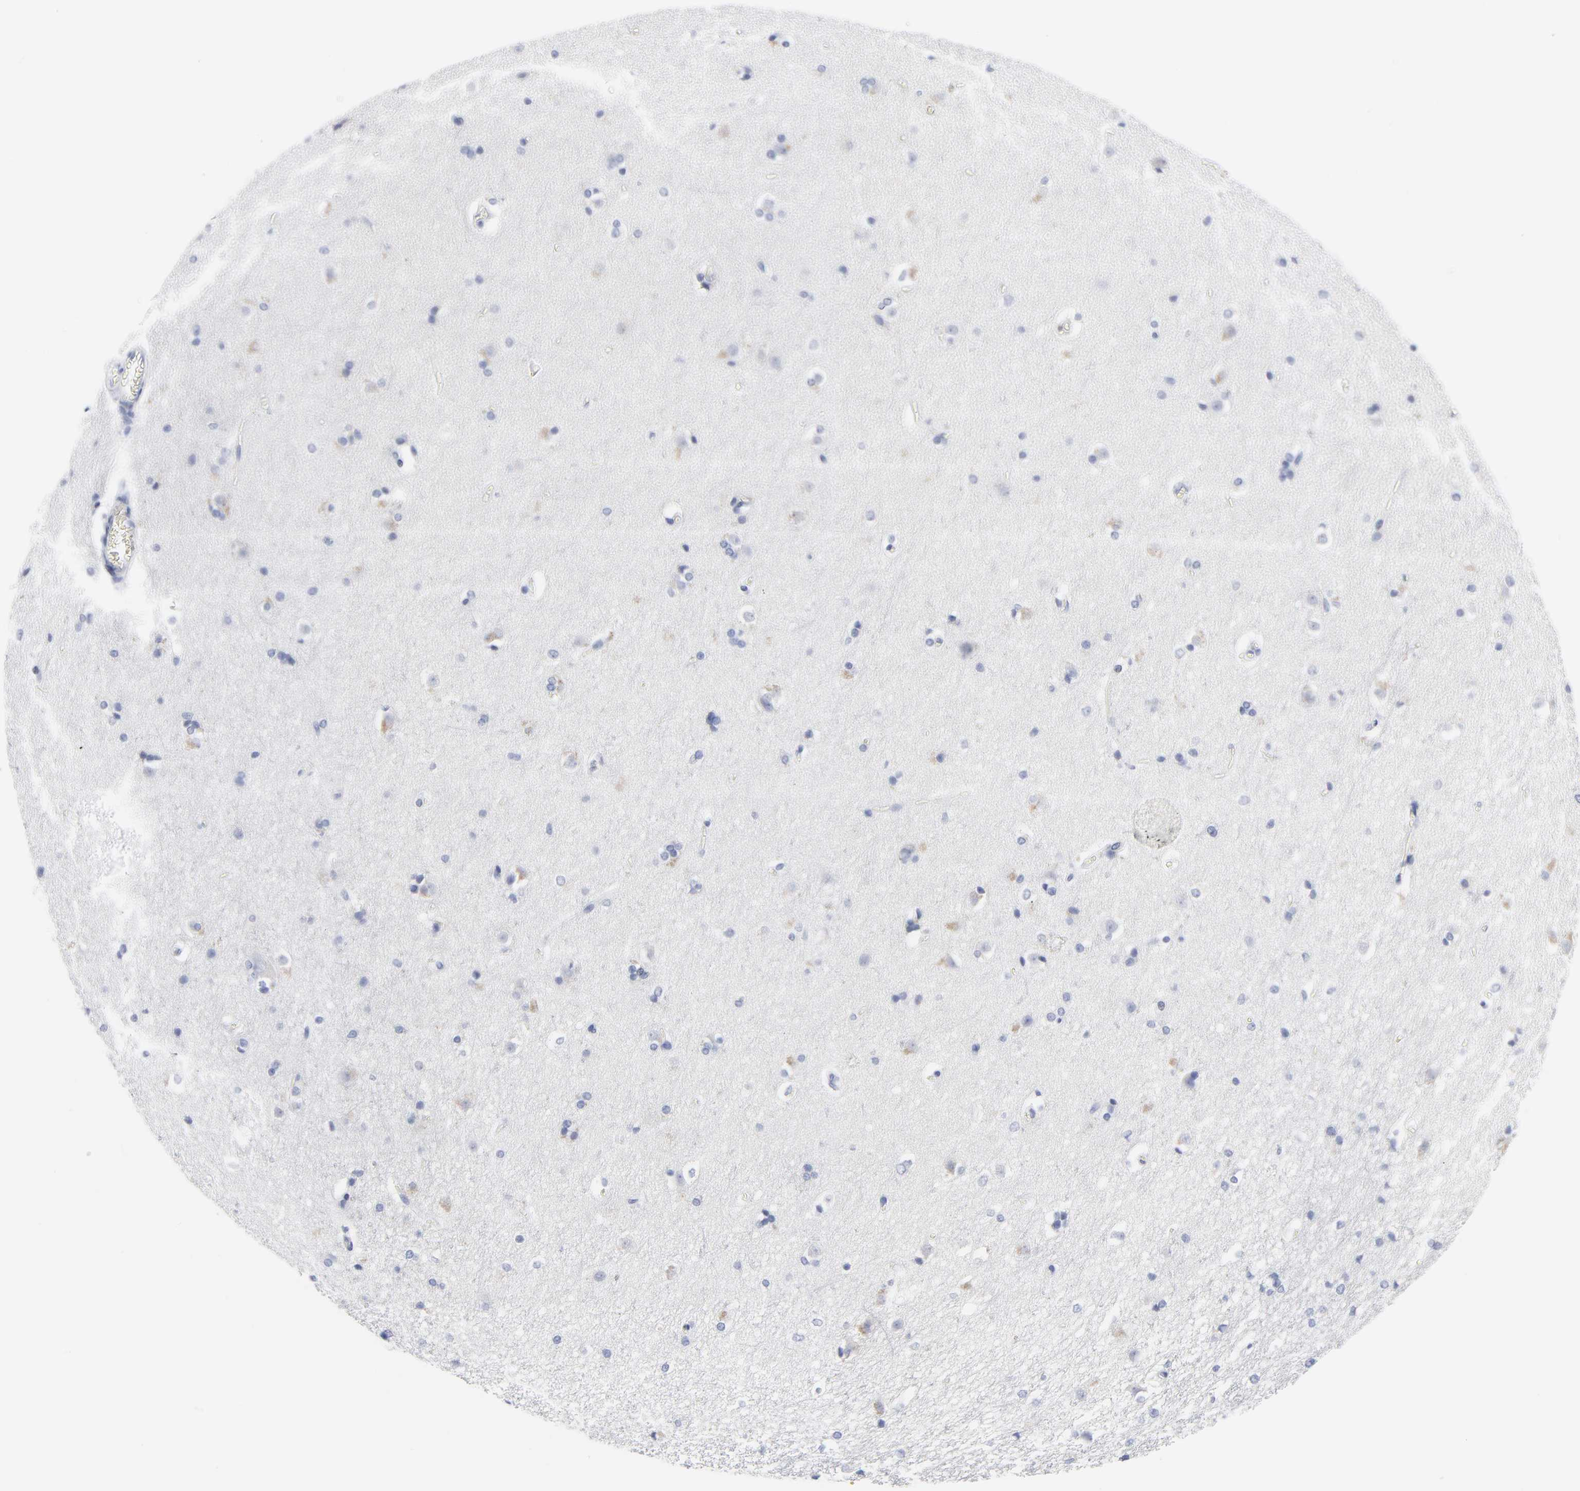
{"staining": {"intensity": "negative", "quantity": "none", "location": "none"}, "tissue": "caudate", "cell_type": "Glial cells", "image_type": "normal", "snomed": [{"axis": "morphology", "description": "Normal tissue, NOS"}, {"axis": "topography", "description": "Lateral ventricle wall"}], "caption": "Immunohistochemical staining of unremarkable caudate demonstrates no significant staining in glial cells. (DAB (3,3'-diaminobenzidine) IHC visualized using brightfield microscopy, high magnification).", "gene": "CDK1", "patient": {"sex": "female", "age": 19}}